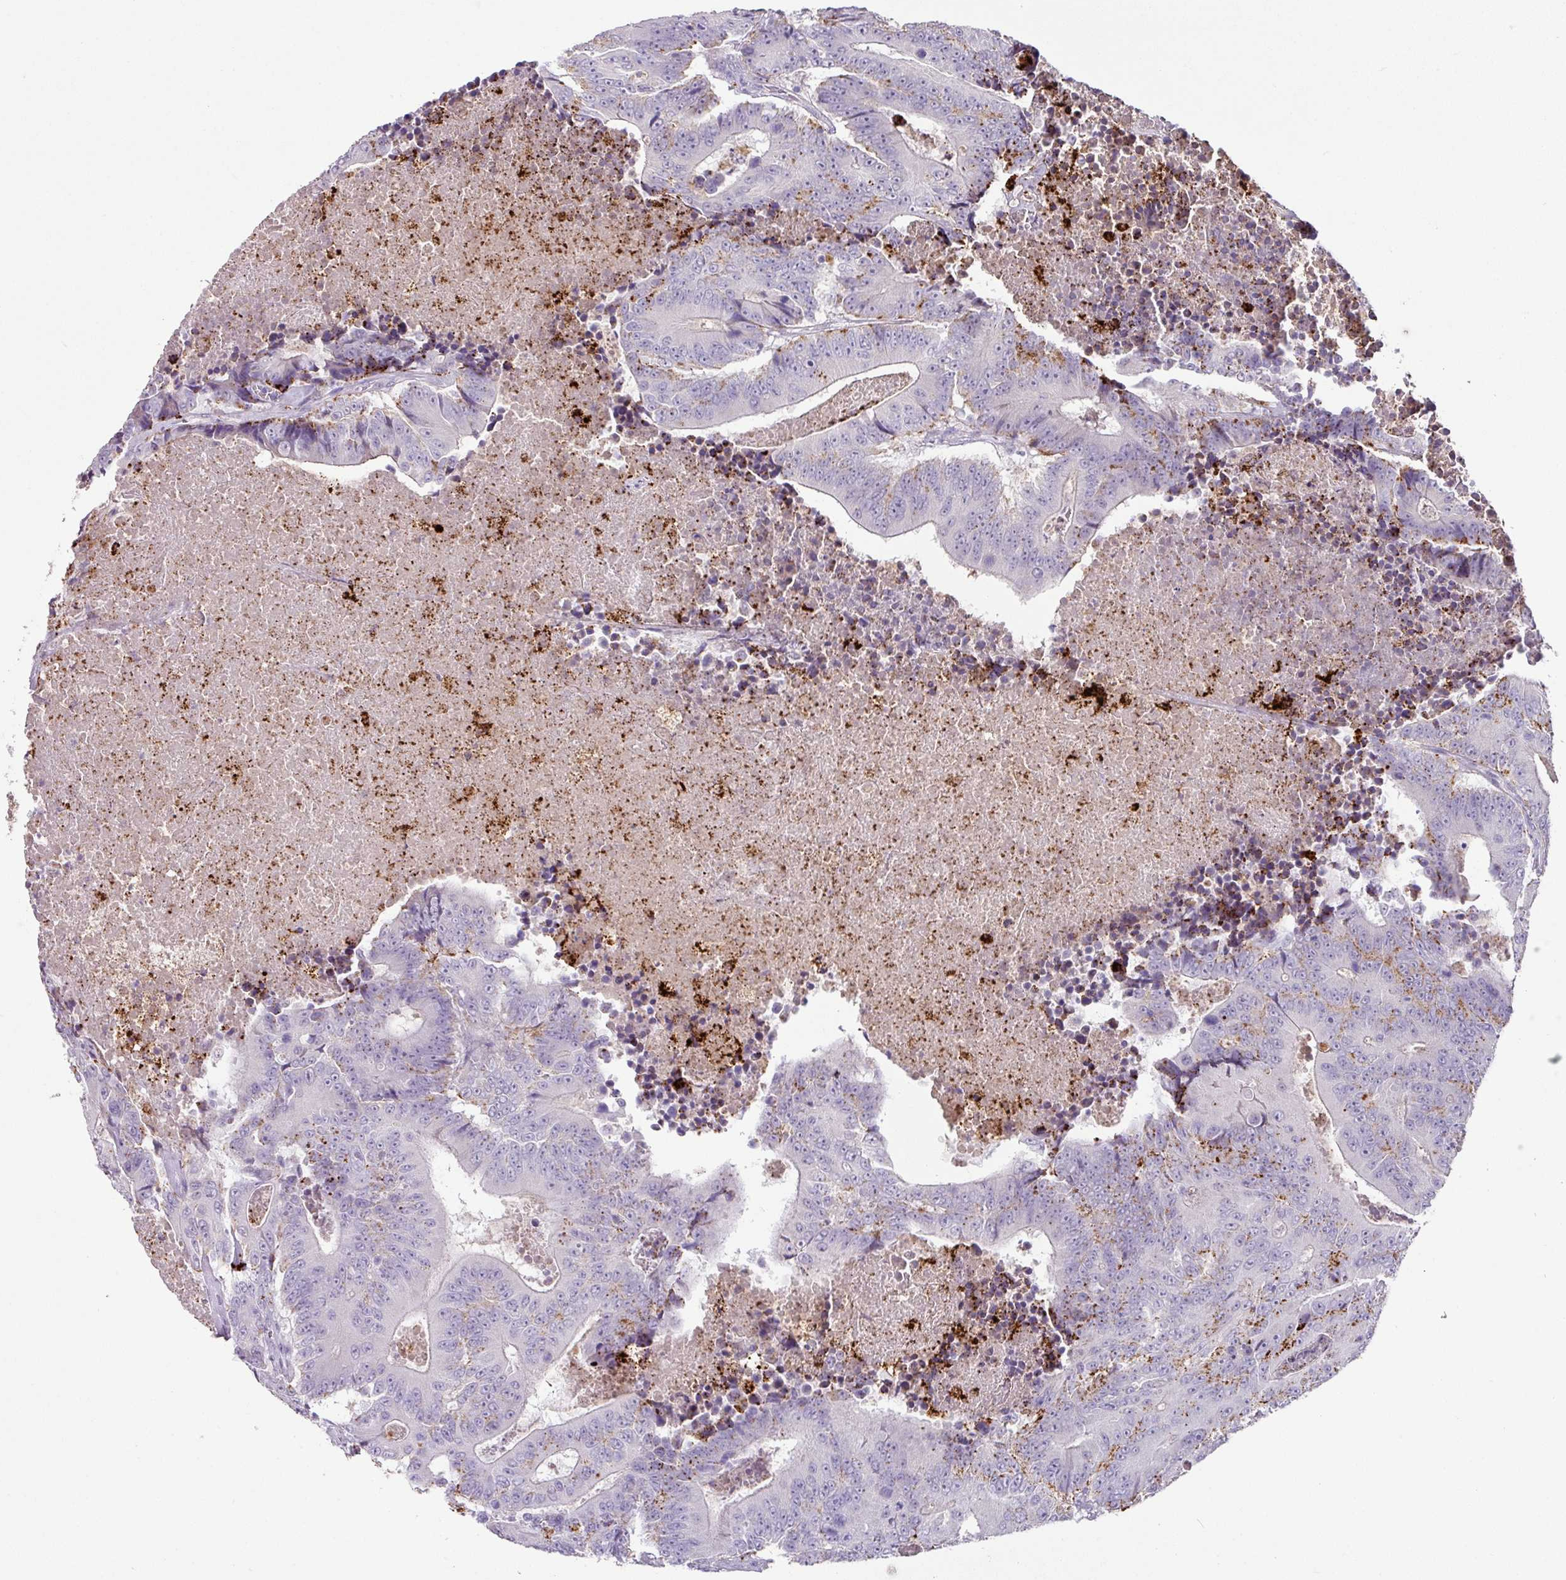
{"staining": {"intensity": "moderate", "quantity": "<25%", "location": "cytoplasmic/membranous"}, "tissue": "colorectal cancer", "cell_type": "Tumor cells", "image_type": "cancer", "snomed": [{"axis": "morphology", "description": "Adenocarcinoma, NOS"}, {"axis": "topography", "description": "Colon"}], "caption": "A high-resolution histopathology image shows IHC staining of colorectal adenocarcinoma, which shows moderate cytoplasmic/membranous positivity in approximately <25% of tumor cells.", "gene": "PLEKHH3", "patient": {"sex": "male", "age": 83}}